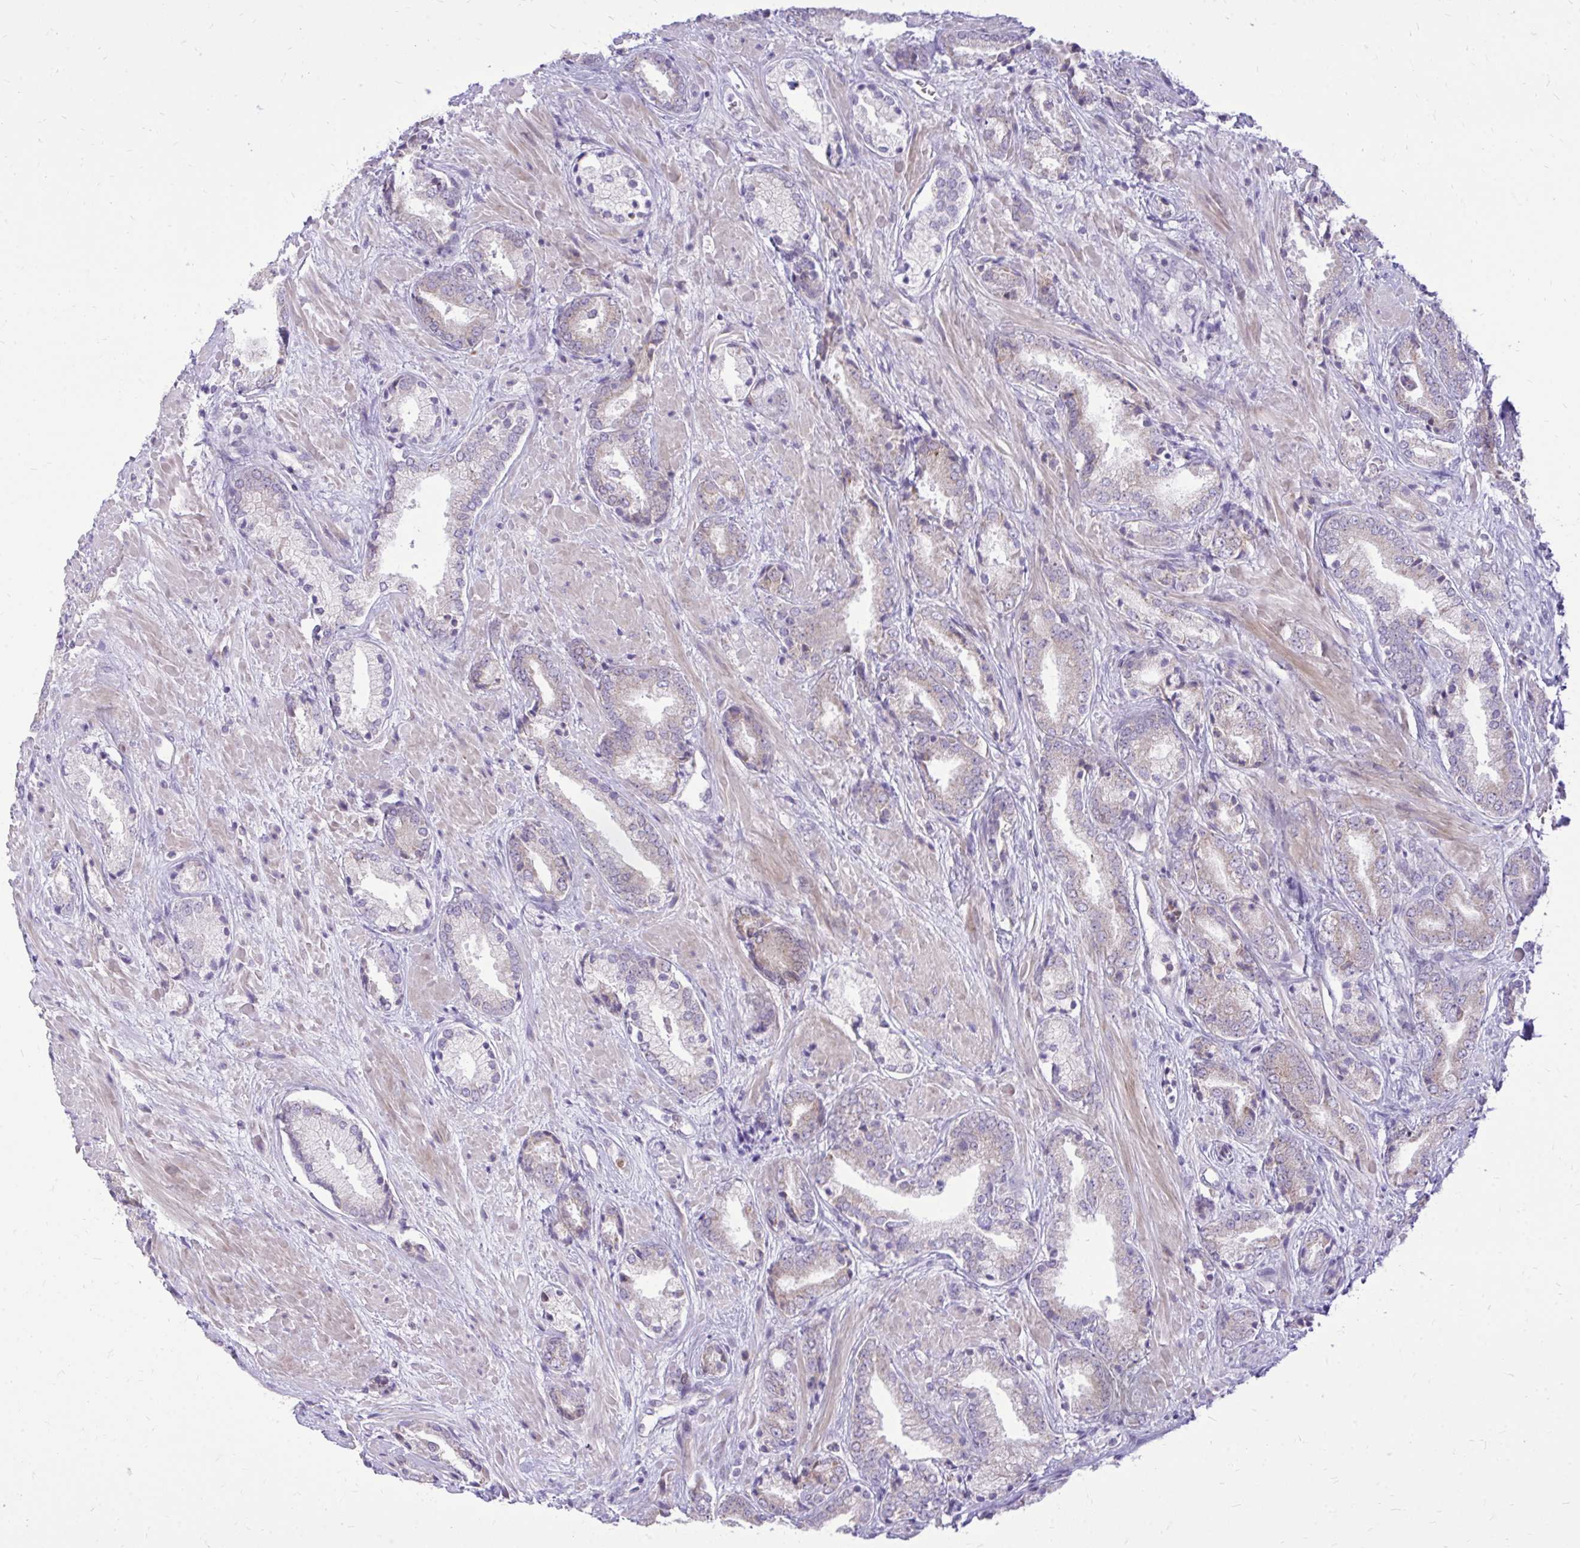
{"staining": {"intensity": "negative", "quantity": "none", "location": "none"}, "tissue": "prostate cancer", "cell_type": "Tumor cells", "image_type": "cancer", "snomed": [{"axis": "morphology", "description": "Adenocarcinoma, High grade"}, {"axis": "topography", "description": "Prostate"}], "caption": "Prostate cancer (adenocarcinoma (high-grade)) stained for a protein using immunohistochemistry (IHC) reveals no expression tumor cells.", "gene": "RPS6KA2", "patient": {"sex": "male", "age": 56}}